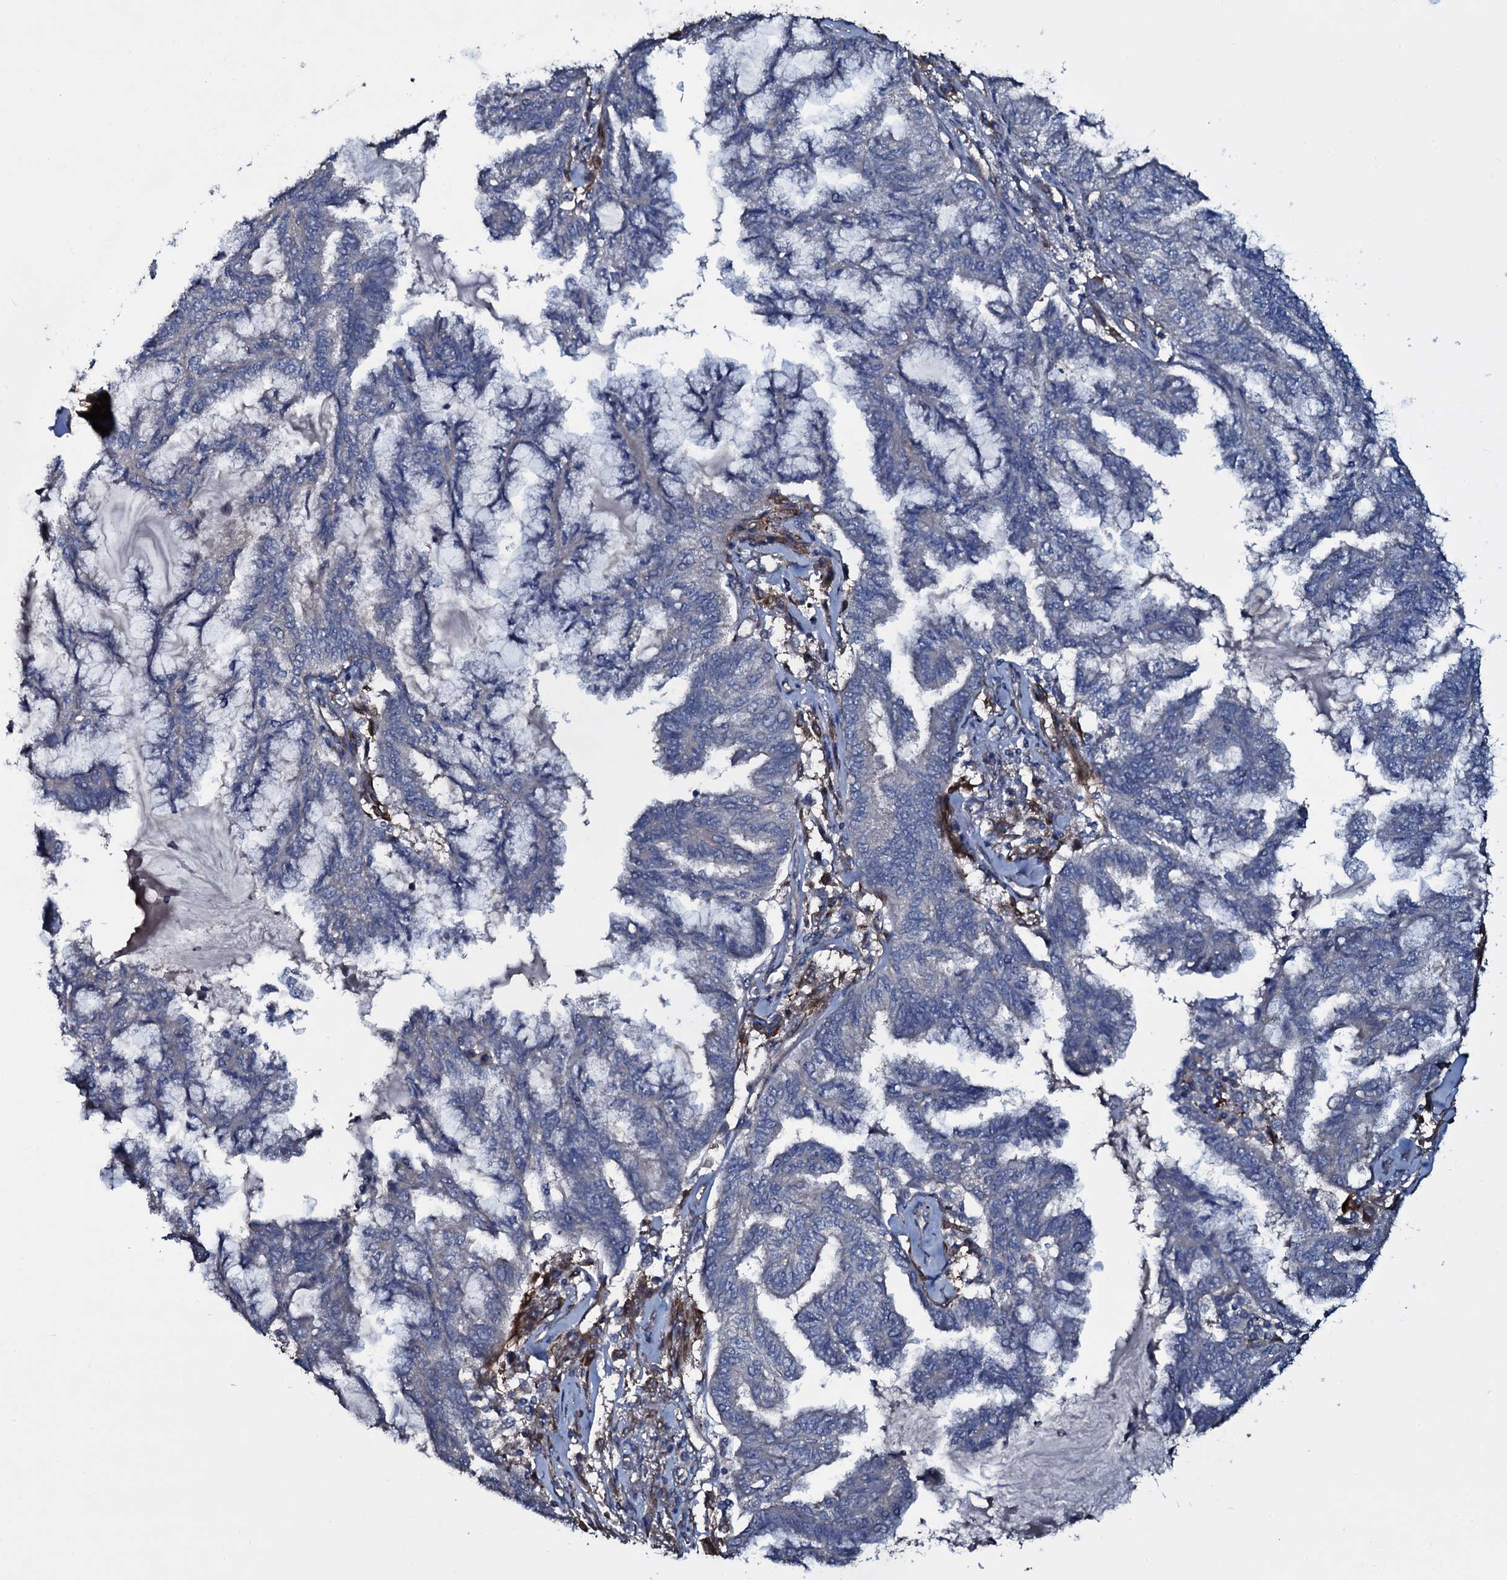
{"staining": {"intensity": "negative", "quantity": "none", "location": "none"}, "tissue": "endometrial cancer", "cell_type": "Tumor cells", "image_type": "cancer", "snomed": [{"axis": "morphology", "description": "Adenocarcinoma, NOS"}, {"axis": "topography", "description": "Endometrium"}], "caption": "IHC of human endometrial cancer (adenocarcinoma) demonstrates no staining in tumor cells.", "gene": "WIPF3", "patient": {"sex": "female", "age": 86}}